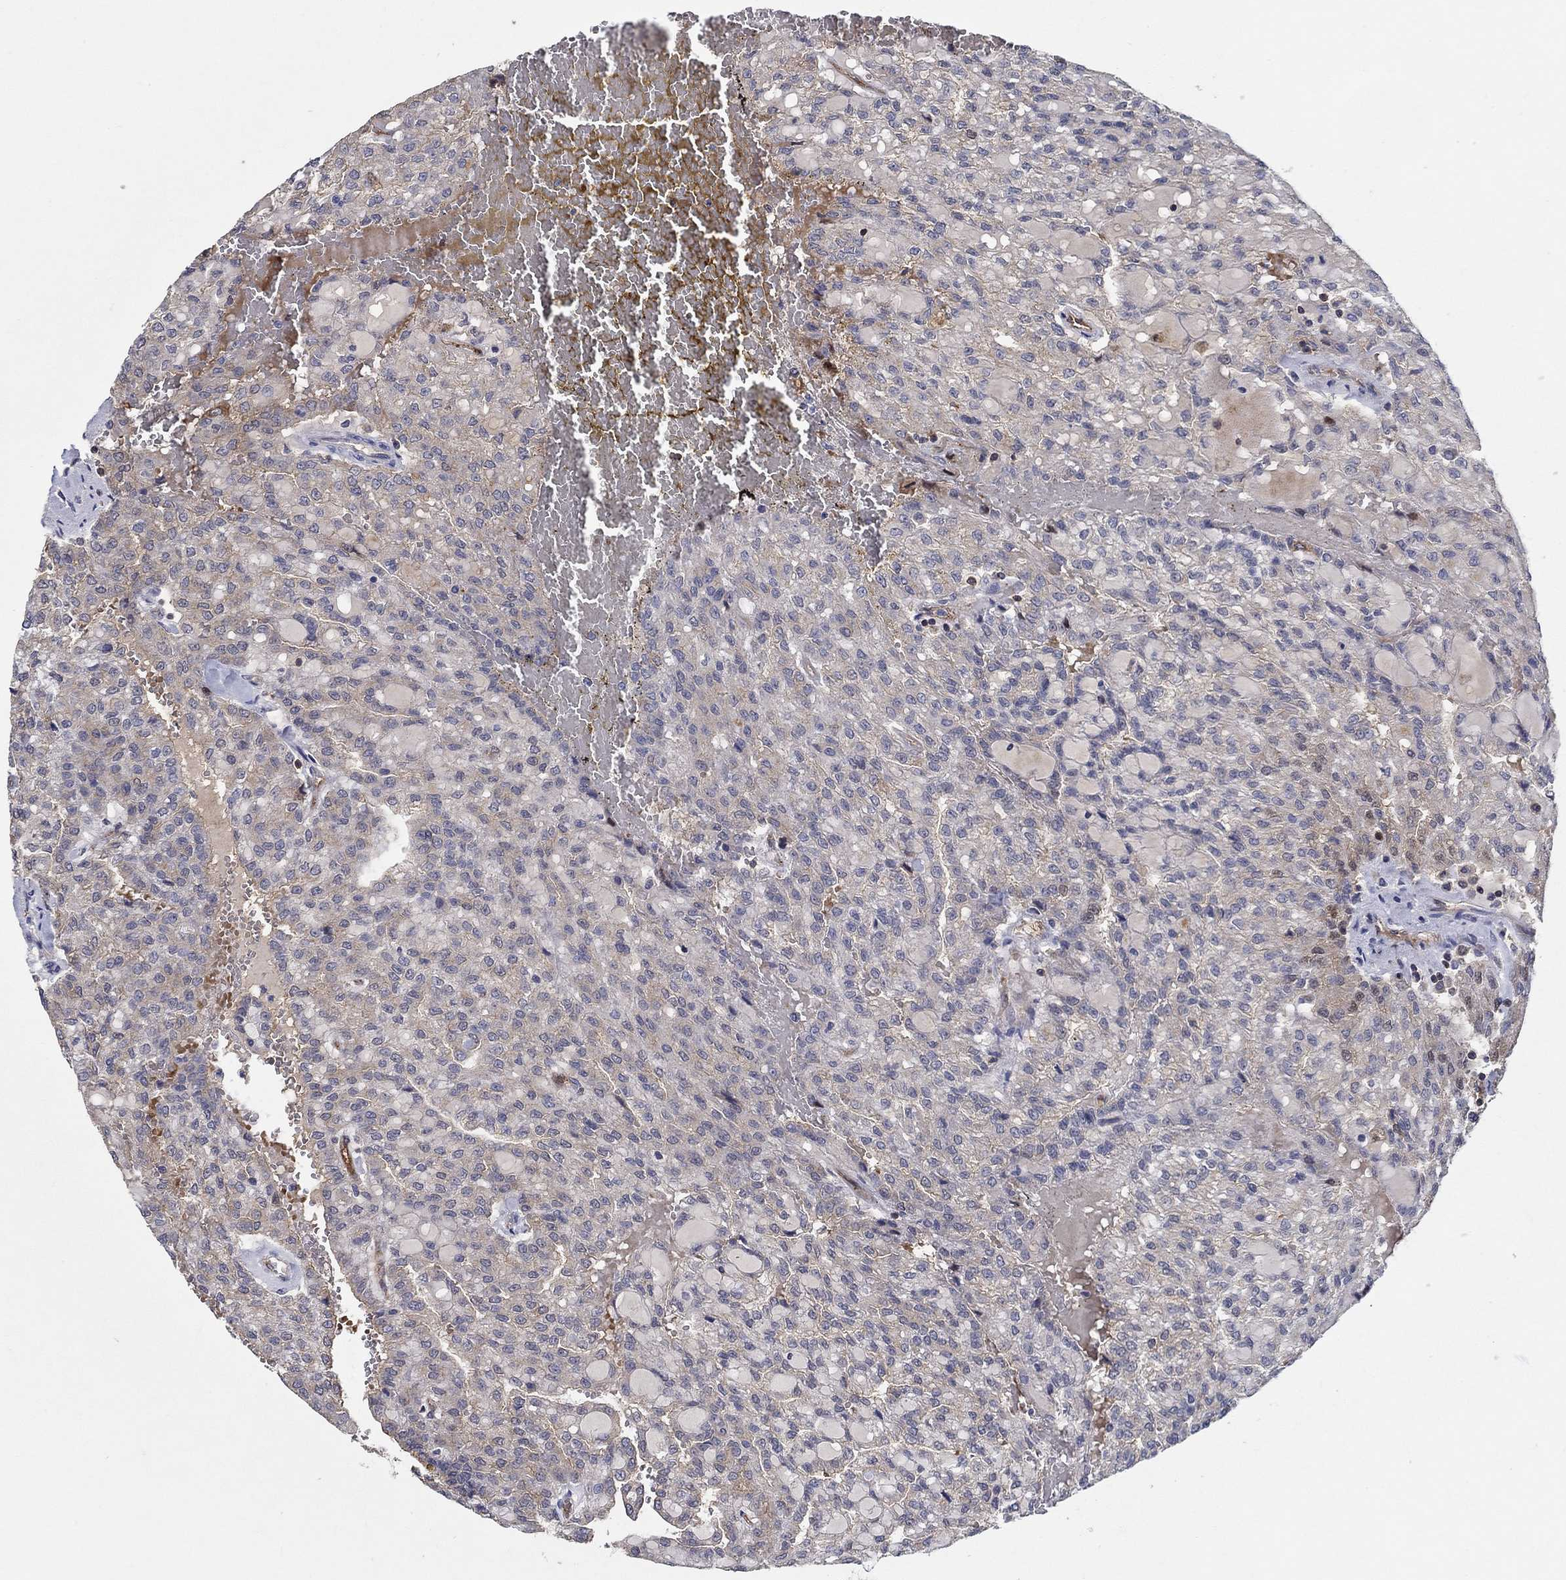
{"staining": {"intensity": "weak", "quantity": "25%-75%", "location": "cytoplasmic/membranous"}, "tissue": "renal cancer", "cell_type": "Tumor cells", "image_type": "cancer", "snomed": [{"axis": "morphology", "description": "Adenocarcinoma, NOS"}, {"axis": "topography", "description": "Kidney"}], "caption": "Immunohistochemistry histopathology image of renal cancer stained for a protein (brown), which shows low levels of weak cytoplasmic/membranous expression in approximately 25%-75% of tumor cells.", "gene": "AGFG2", "patient": {"sex": "male", "age": 63}}